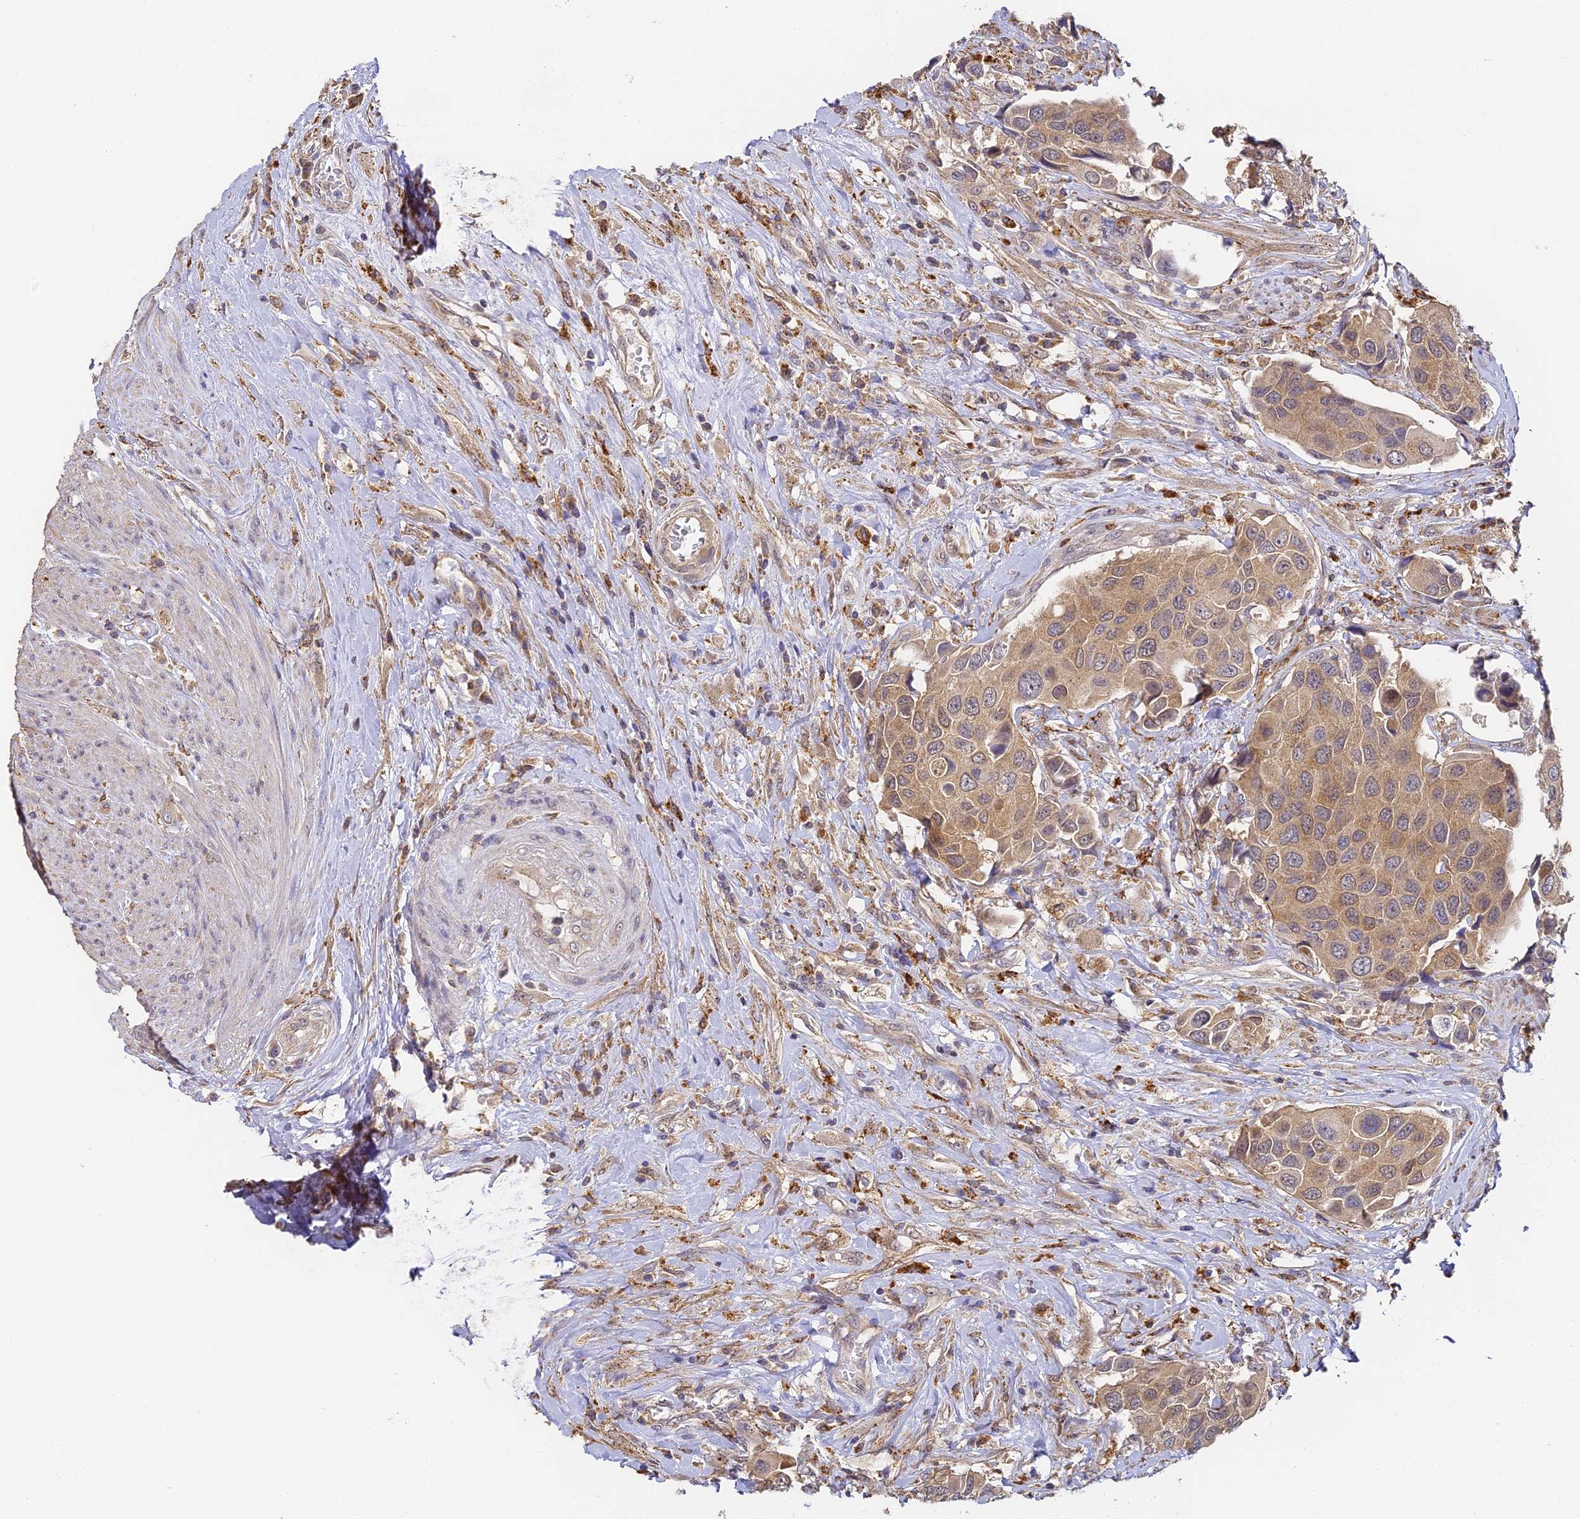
{"staining": {"intensity": "moderate", "quantity": ">75%", "location": "cytoplasmic/membranous"}, "tissue": "urothelial cancer", "cell_type": "Tumor cells", "image_type": "cancer", "snomed": [{"axis": "morphology", "description": "Urothelial carcinoma, High grade"}, {"axis": "topography", "description": "Urinary bladder"}], "caption": "Immunohistochemical staining of urothelial carcinoma (high-grade) reveals medium levels of moderate cytoplasmic/membranous expression in approximately >75% of tumor cells.", "gene": "YAE1", "patient": {"sex": "male", "age": 74}}